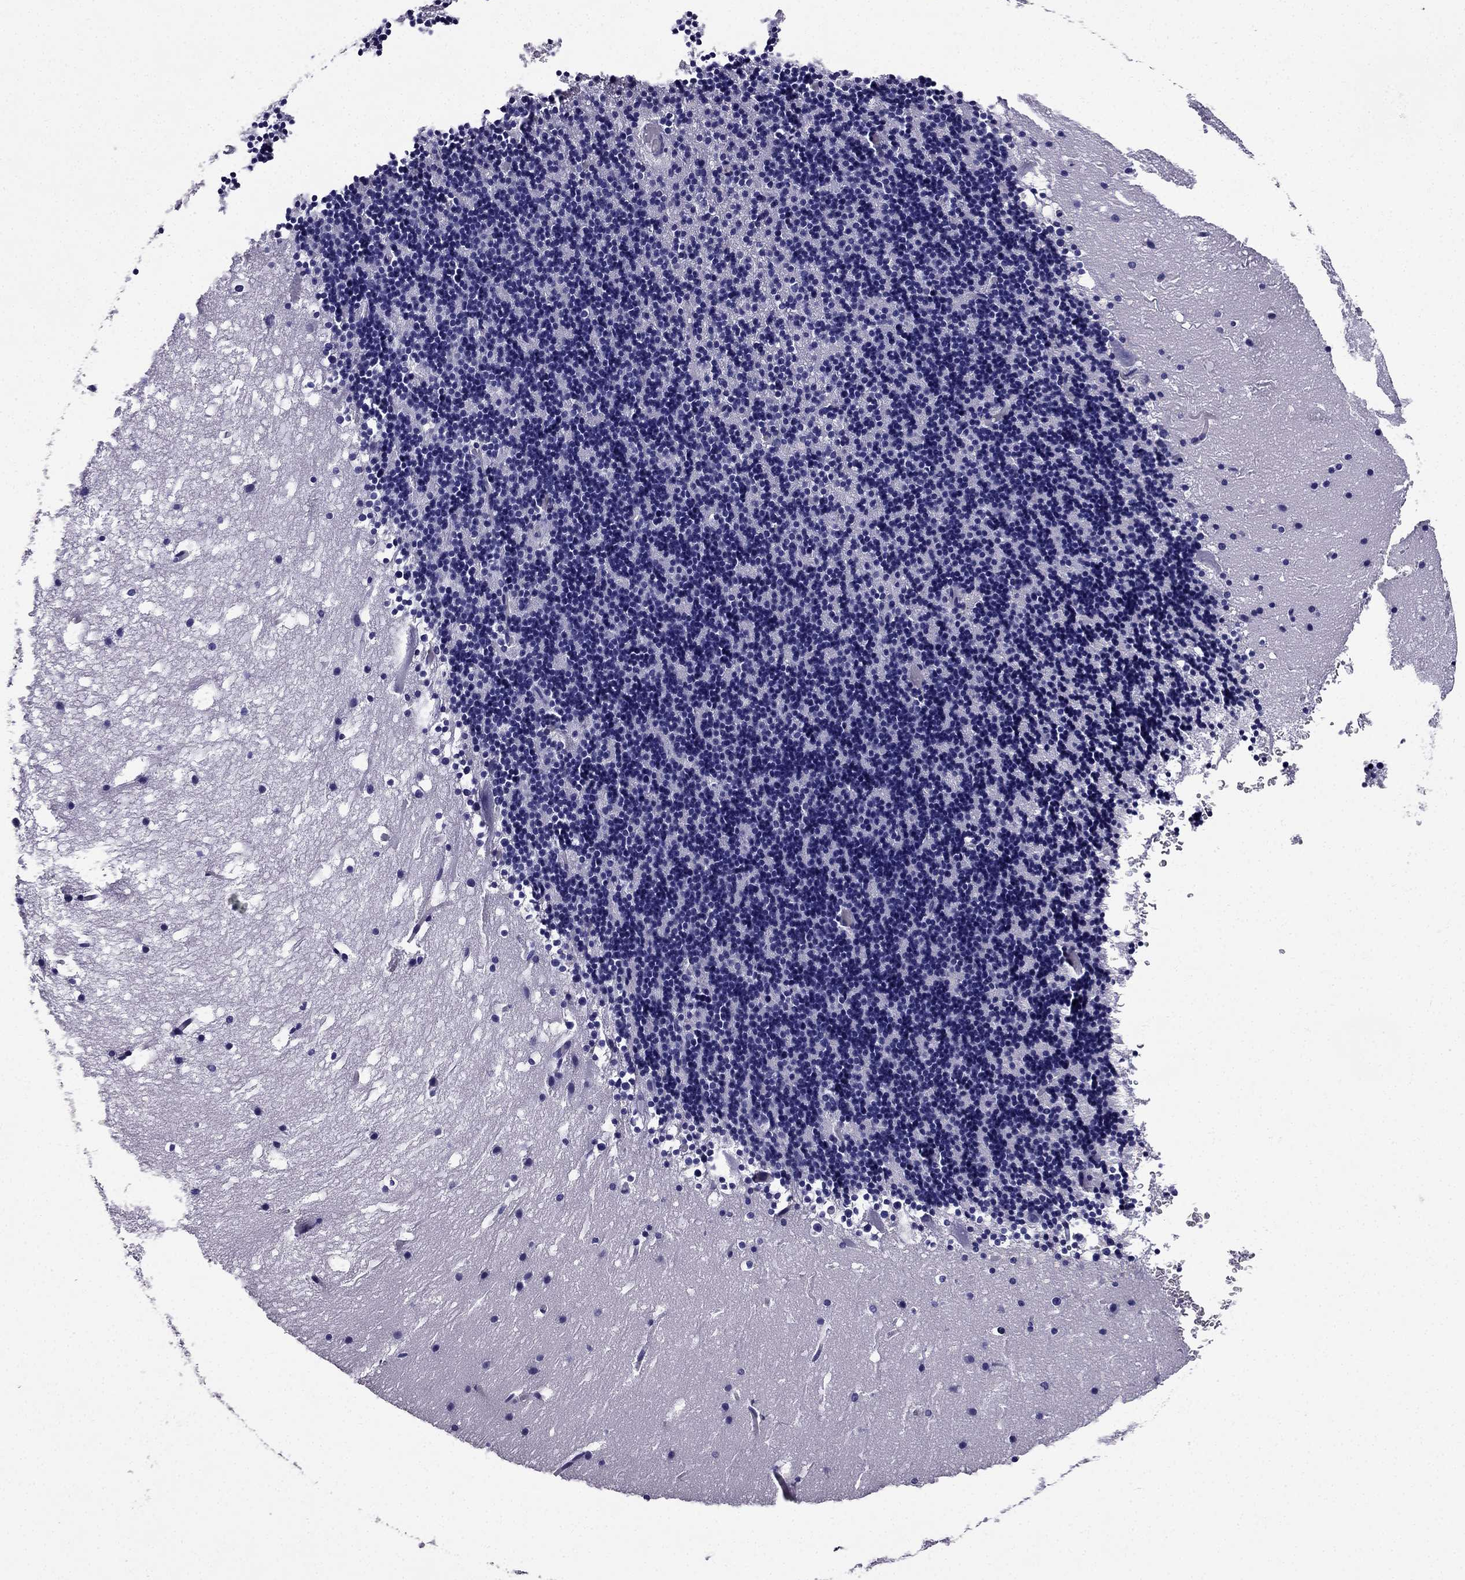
{"staining": {"intensity": "negative", "quantity": "none", "location": "none"}, "tissue": "cerebellum", "cell_type": "Cells in granular layer", "image_type": "normal", "snomed": [{"axis": "morphology", "description": "Normal tissue, NOS"}, {"axis": "topography", "description": "Cerebellum"}], "caption": "Immunohistochemistry of normal cerebellum displays no expression in cells in granular layer. Brightfield microscopy of IHC stained with DAB (brown) and hematoxylin (blue), captured at high magnification.", "gene": "ARID3A", "patient": {"sex": "male", "age": 37}}